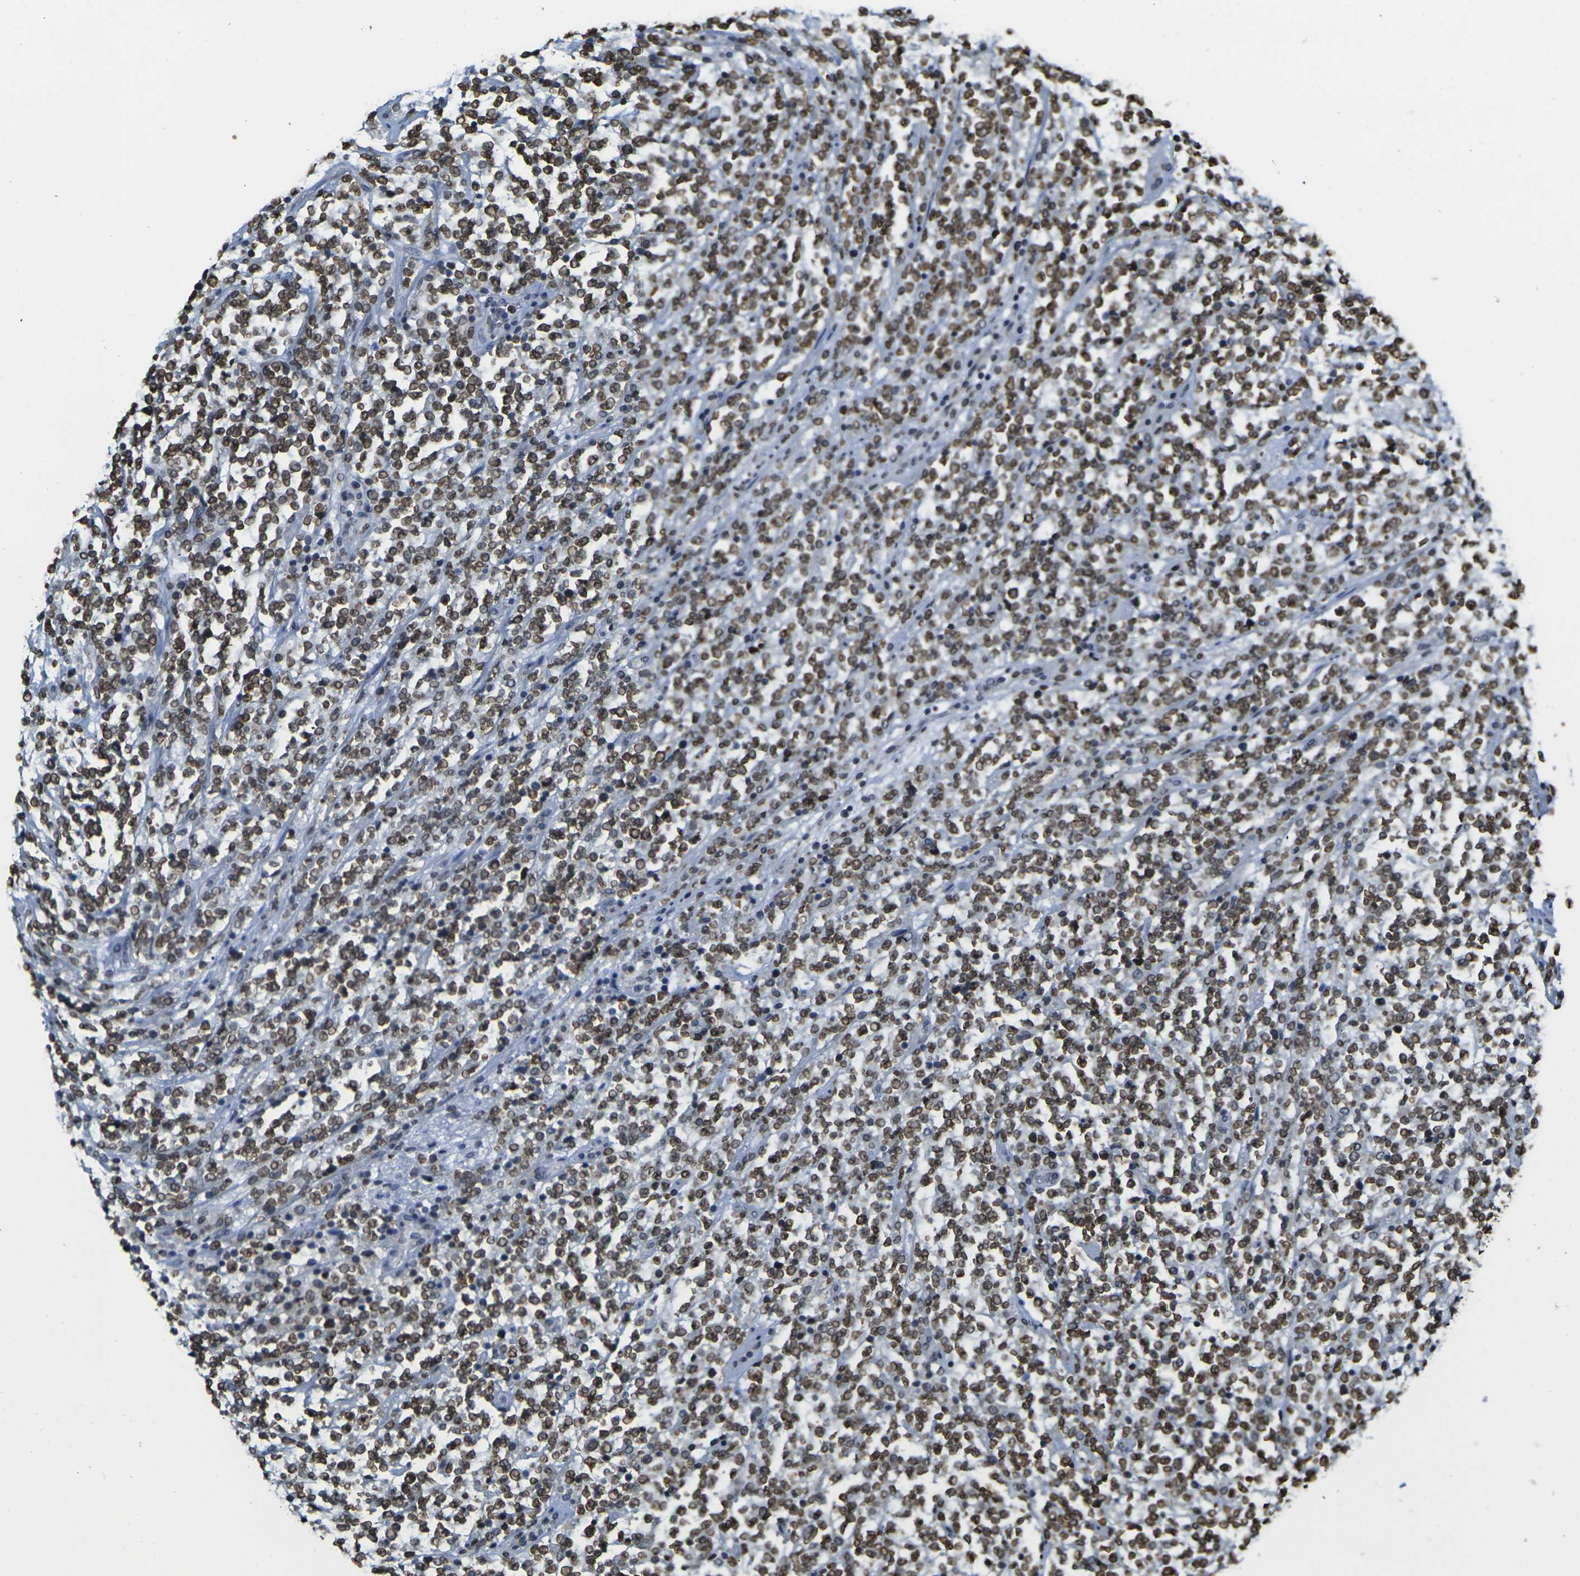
{"staining": {"intensity": "strong", "quantity": ">75%", "location": "nuclear"}, "tissue": "lymphoma", "cell_type": "Tumor cells", "image_type": "cancer", "snomed": [{"axis": "morphology", "description": "Malignant lymphoma, non-Hodgkin's type, High grade"}, {"axis": "topography", "description": "Soft tissue"}], "caption": "Human lymphoma stained for a protein (brown) shows strong nuclear positive positivity in approximately >75% of tumor cells.", "gene": "BRDT", "patient": {"sex": "male", "age": 18}}